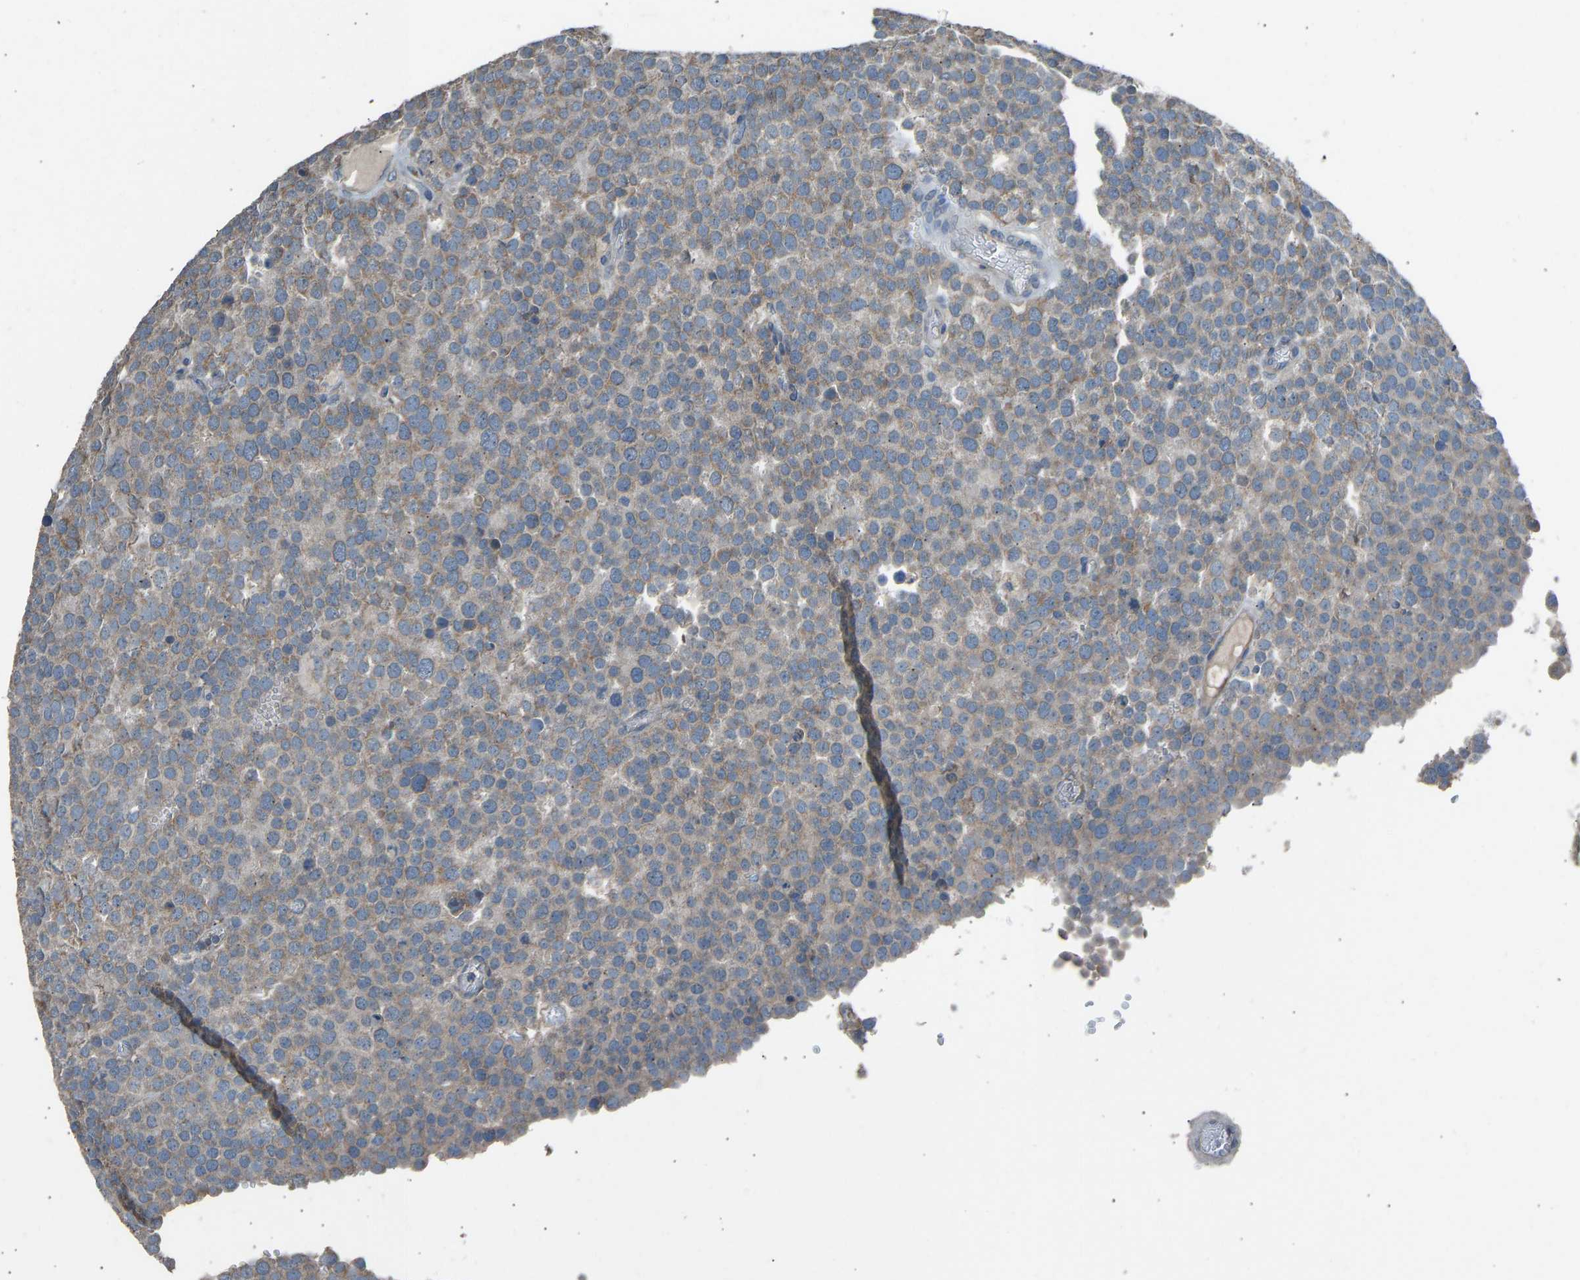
{"staining": {"intensity": "weak", "quantity": ">75%", "location": "cytoplasmic/membranous"}, "tissue": "testis cancer", "cell_type": "Tumor cells", "image_type": "cancer", "snomed": [{"axis": "morphology", "description": "Normal tissue, NOS"}, {"axis": "morphology", "description": "Seminoma, NOS"}, {"axis": "topography", "description": "Testis"}], "caption": "Human seminoma (testis) stained for a protein (brown) exhibits weak cytoplasmic/membranous positive expression in approximately >75% of tumor cells.", "gene": "TGFBR3", "patient": {"sex": "male", "age": 71}}